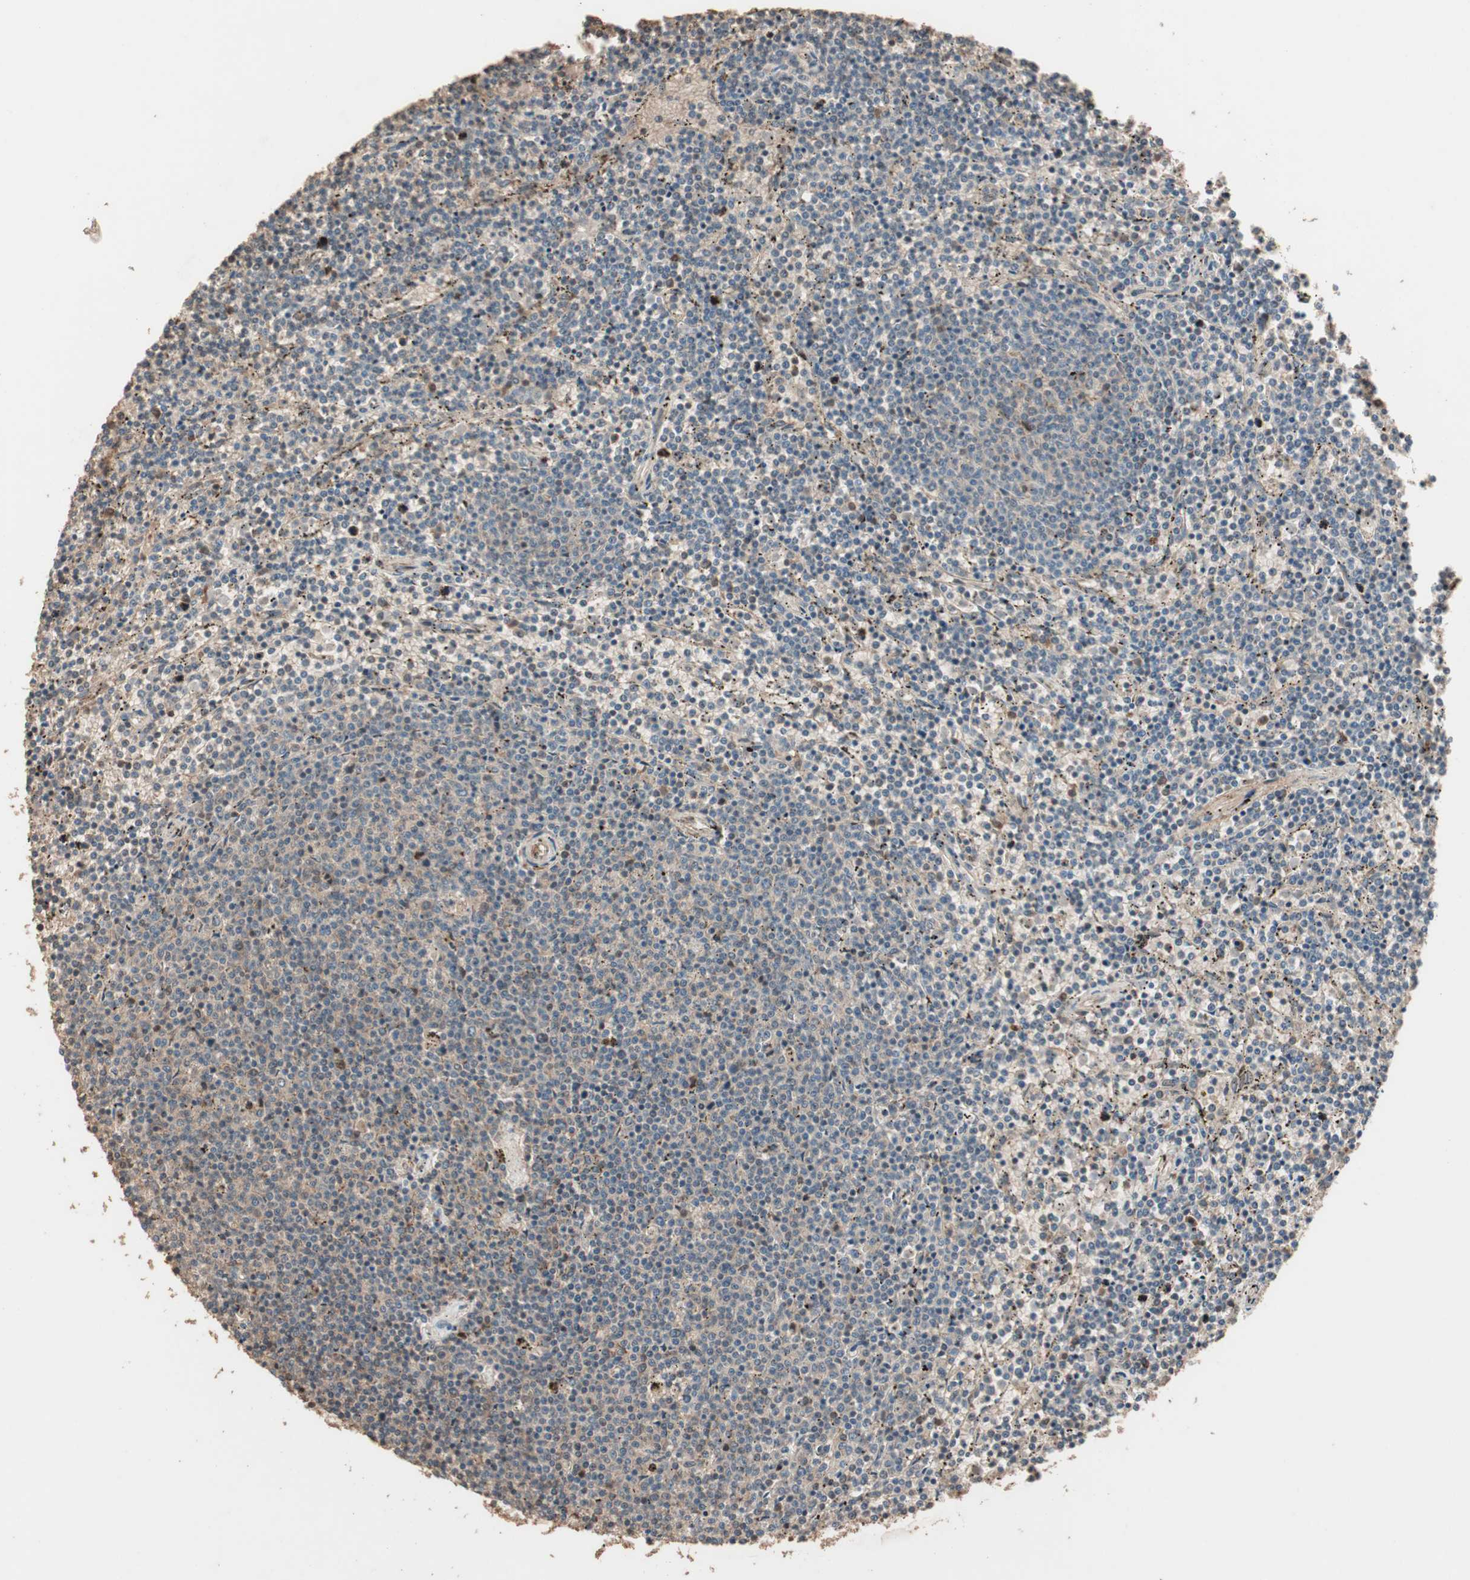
{"staining": {"intensity": "weak", "quantity": ">75%", "location": "cytoplasmic/membranous"}, "tissue": "lymphoma", "cell_type": "Tumor cells", "image_type": "cancer", "snomed": [{"axis": "morphology", "description": "Malignant lymphoma, non-Hodgkin's type, Low grade"}, {"axis": "topography", "description": "Spleen"}], "caption": "DAB (3,3'-diaminobenzidine) immunohistochemical staining of human malignant lymphoma, non-Hodgkin's type (low-grade) reveals weak cytoplasmic/membranous protein expression in approximately >75% of tumor cells.", "gene": "USP20", "patient": {"sex": "female", "age": 50}}